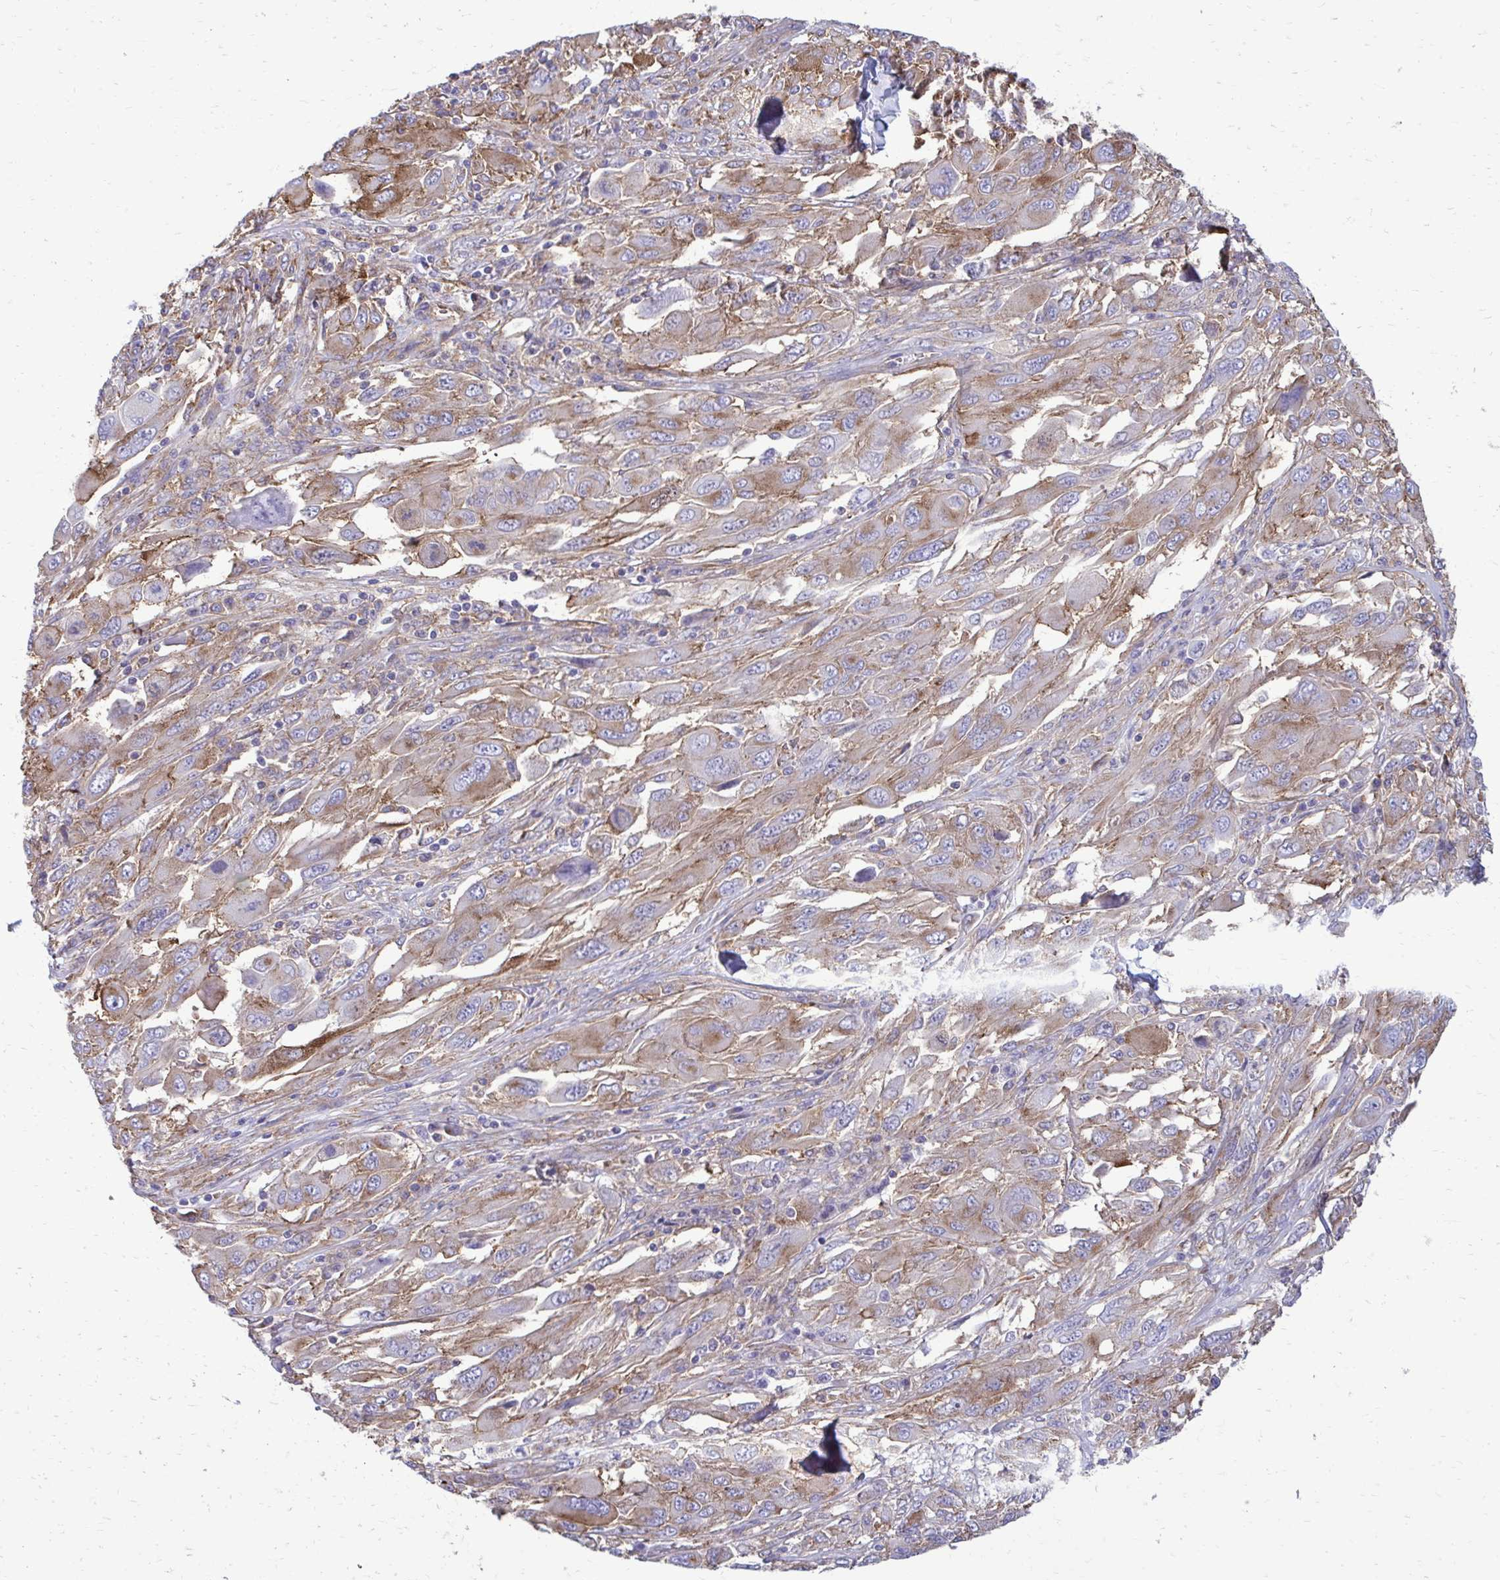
{"staining": {"intensity": "weak", "quantity": ">75%", "location": "cytoplasmic/membranous"}, "tissue": "melanoma", "cell_type": "Tumor cells", "image_type": "cancer", "snomed": [{"axis": "morphology", "description": "Malignant melanoma, NOS"}, {"axis": "topography", "description": "Skin"}], "caption": "Immunohistochemical staining of malignant melanoma displays low levels of weak cytoplasmic/membranous positivity in about >75% of tumor cells.", "gene": "CLTA", "patient": {"sex": "female", "age": 91}}